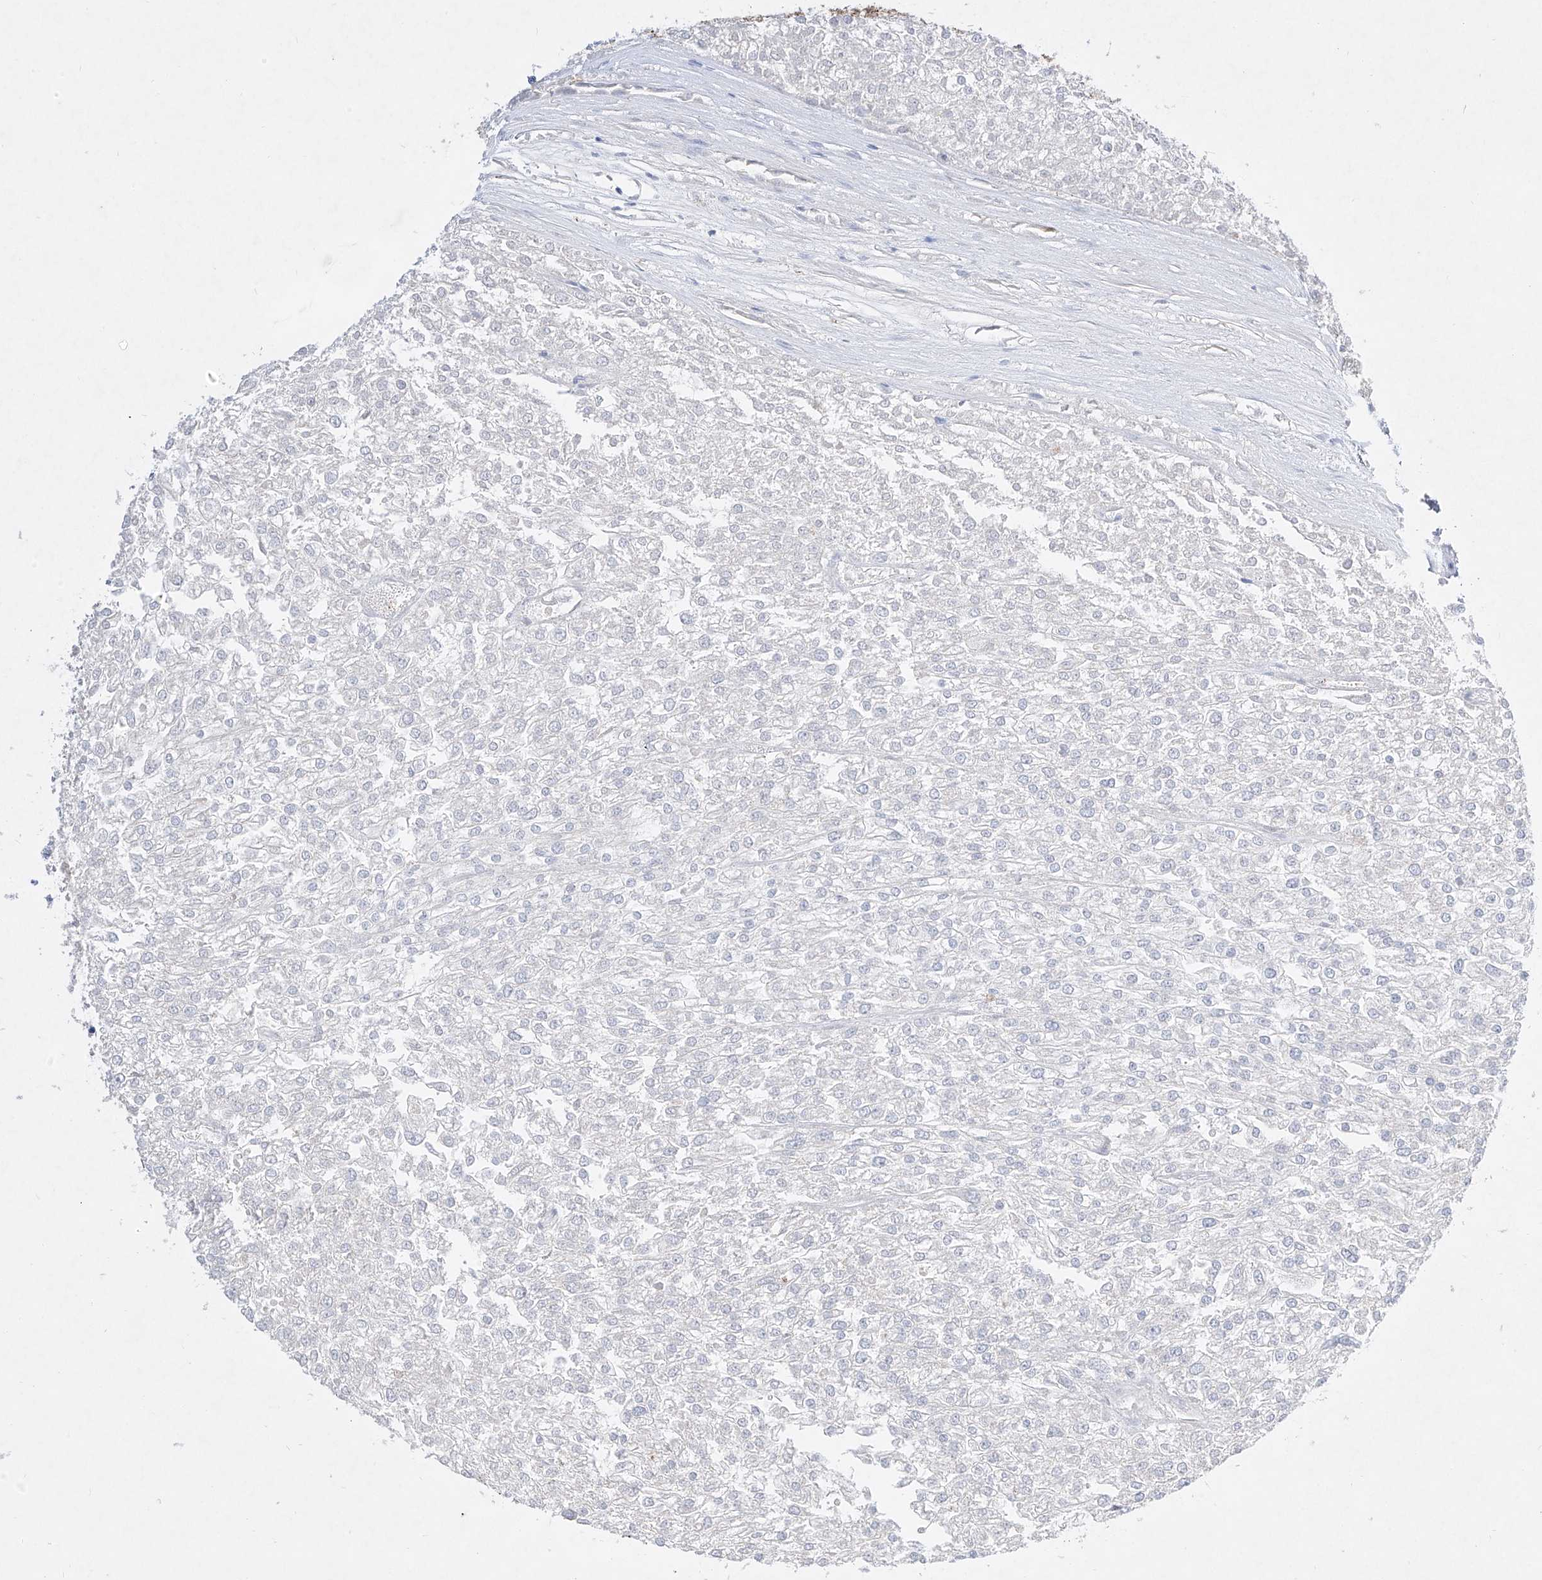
{"staining": {"intensity": "negative", "quantity": "none", "location": "none"}, "tissue": "renal cancer", "cell_type": "Tumor cells", "image_type": "cancer", "snomed": [{"axis": "morphology", "description": "Adenocarcinoma, NOS"}, {"axis": "topography", "description": "Kidney"}], "caption": "Tumor cells are negative for protein expression in human renal adenocarcinoma.", "gene": "TM7SF2", "patient": {"sex": "female", "age": 54}}